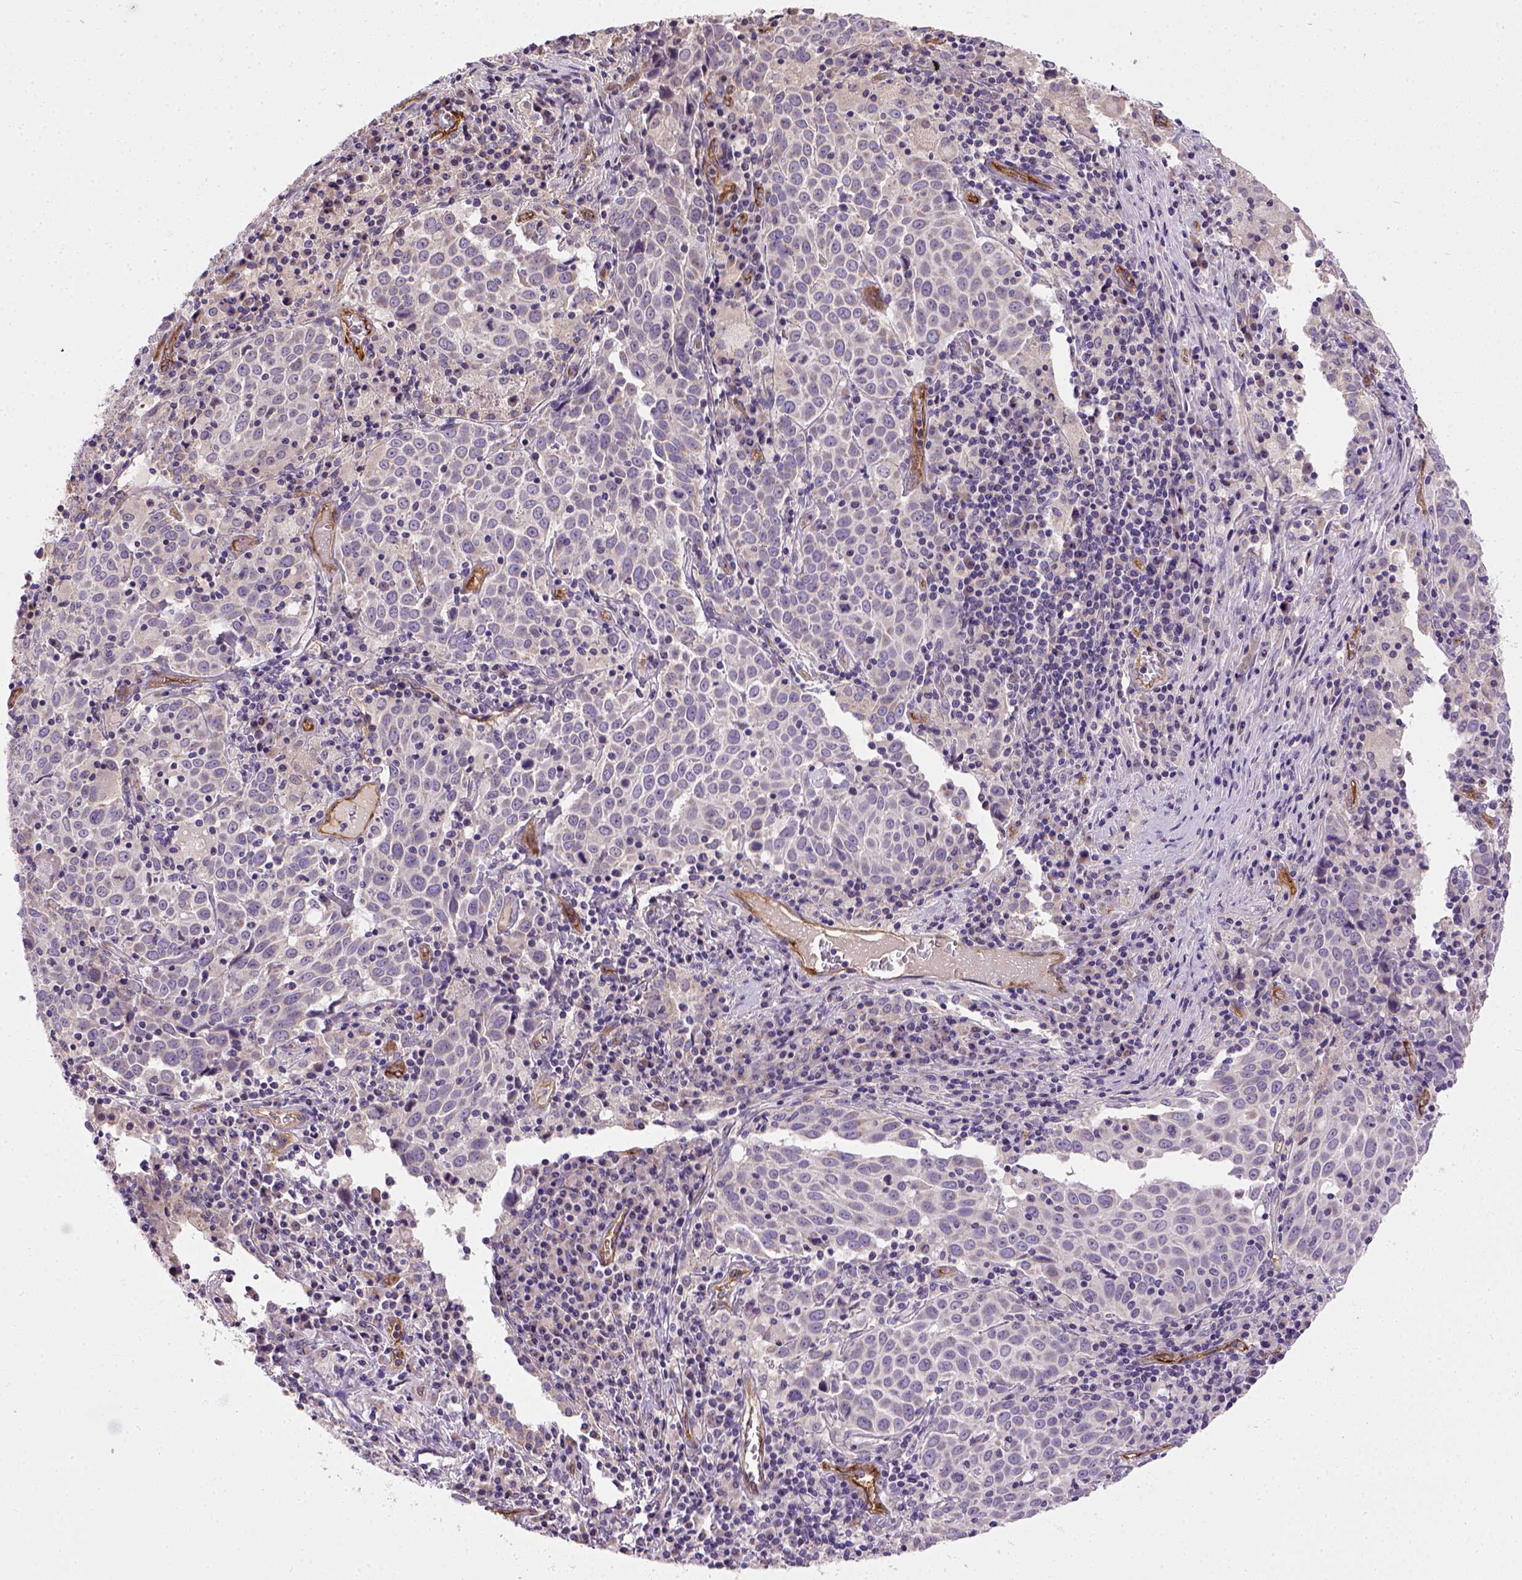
{"staining": {"intensity": "negative", "quantity": "none", "location": "none"}, "tissue": "lung cancer", "cell_type": "Tumor cells", "image_type": "cancer", "snomed": [{"axis": "morphology", "description": "Squamous cell carcinoma, NOS"}, {"axis": "topography", "description": "Lung"}], "caption": "Squamous cell carcinoma (lung) was stained to show a protein in brown. There is no significant expression in tumor cells.", "gene": "ENG", "patient": {"sex": "male", "age": 57}}